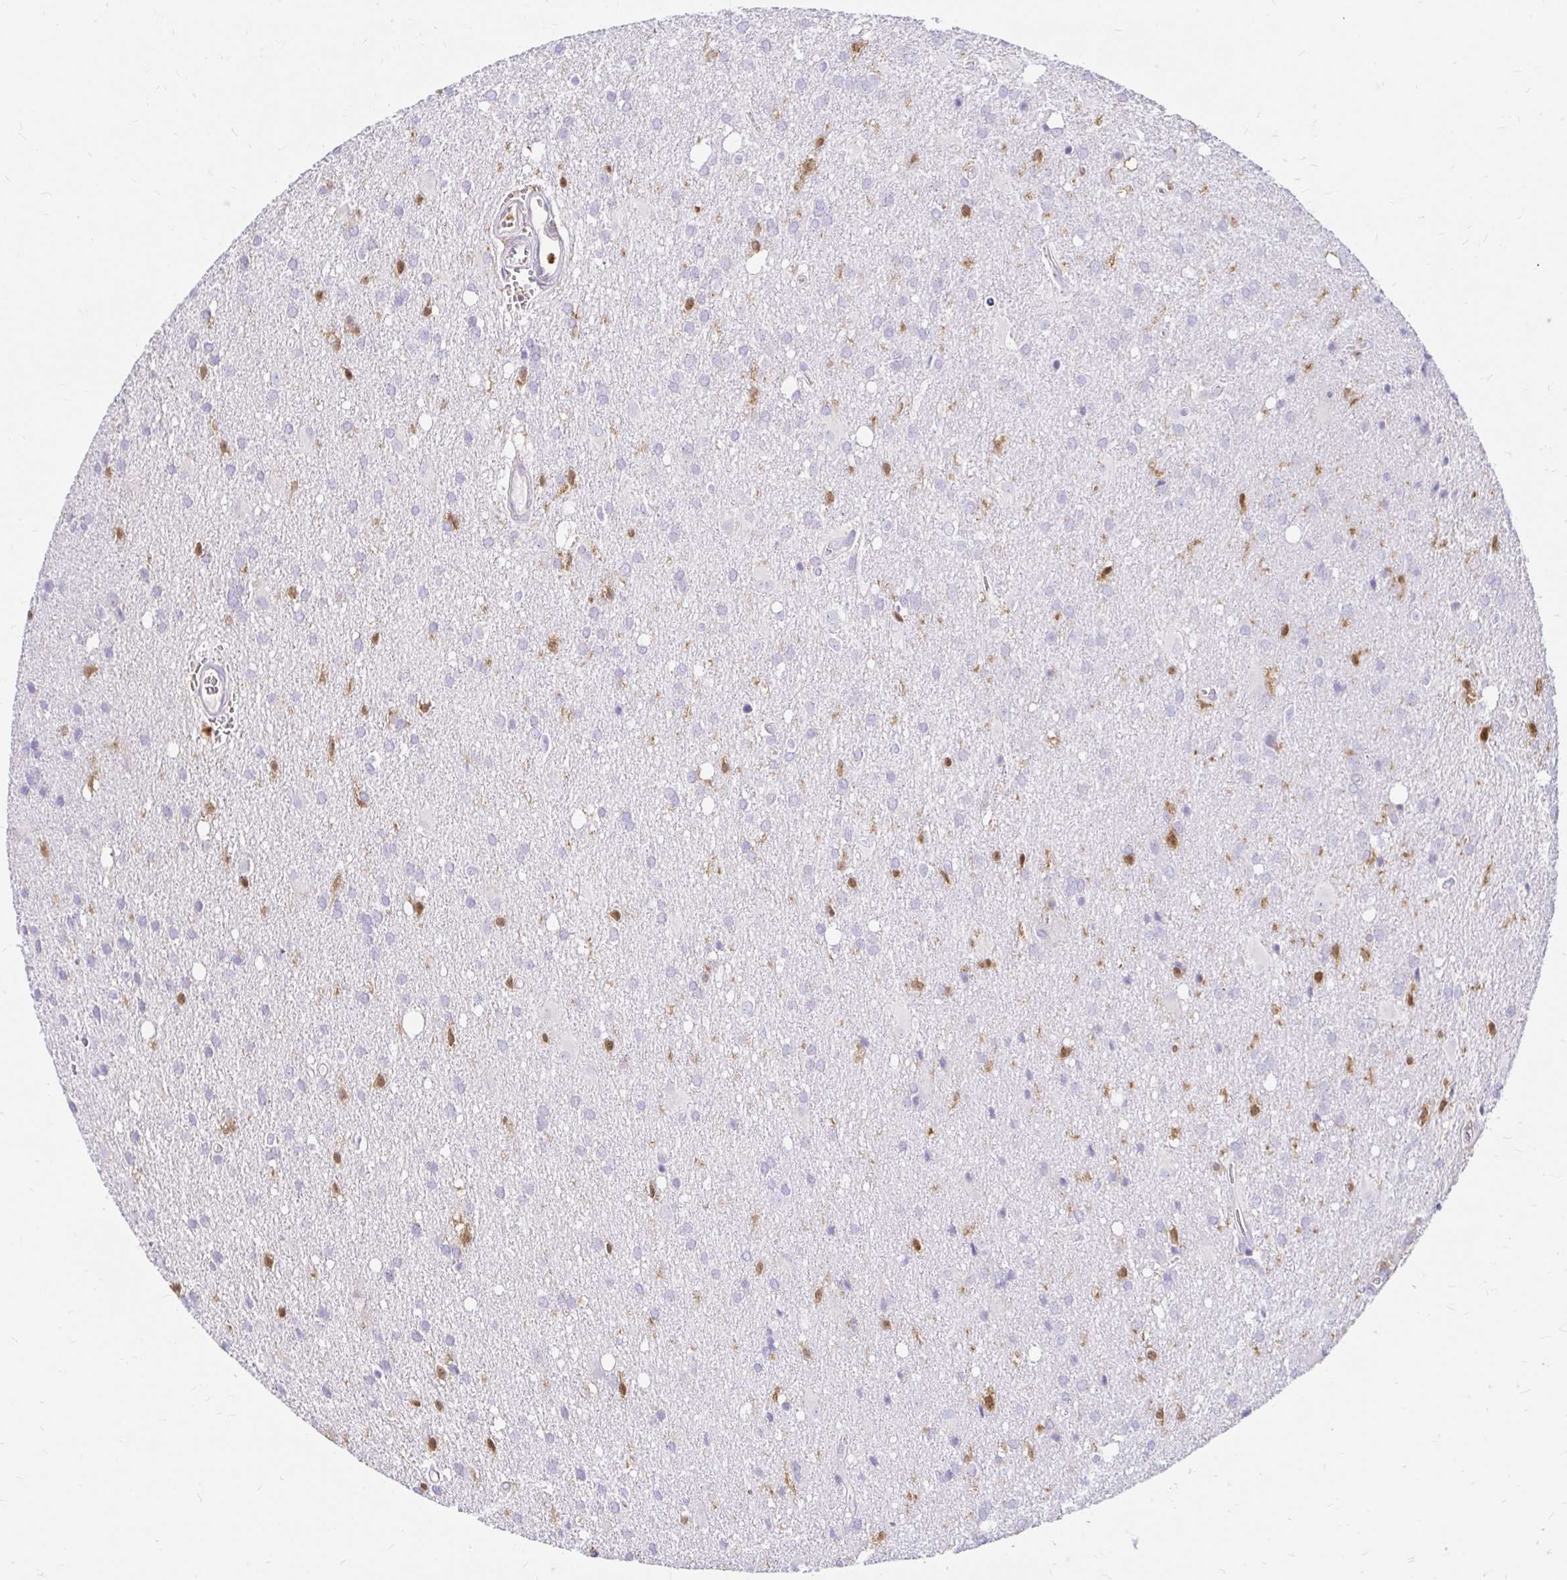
{"staining": {"intensity": "negative", "quantity": "none", "location": "none"}, "tissue": "glioma", "cell_type": "Tumor cells", "image_type": "cancer", "snomed": [{"axis": "morphology", "description": "Glioma, malignant, Low grade"}, {"axis": "topography", "description": "Brain"}], "caption": "IHC photomicrograph of neoplastic tissue: human low-grade glioma (malignant) stained with DAB shows no significant protein staining in tumor cells.", "gene": "PYCARD", "patient": {"sex": "male", "age": 66}}